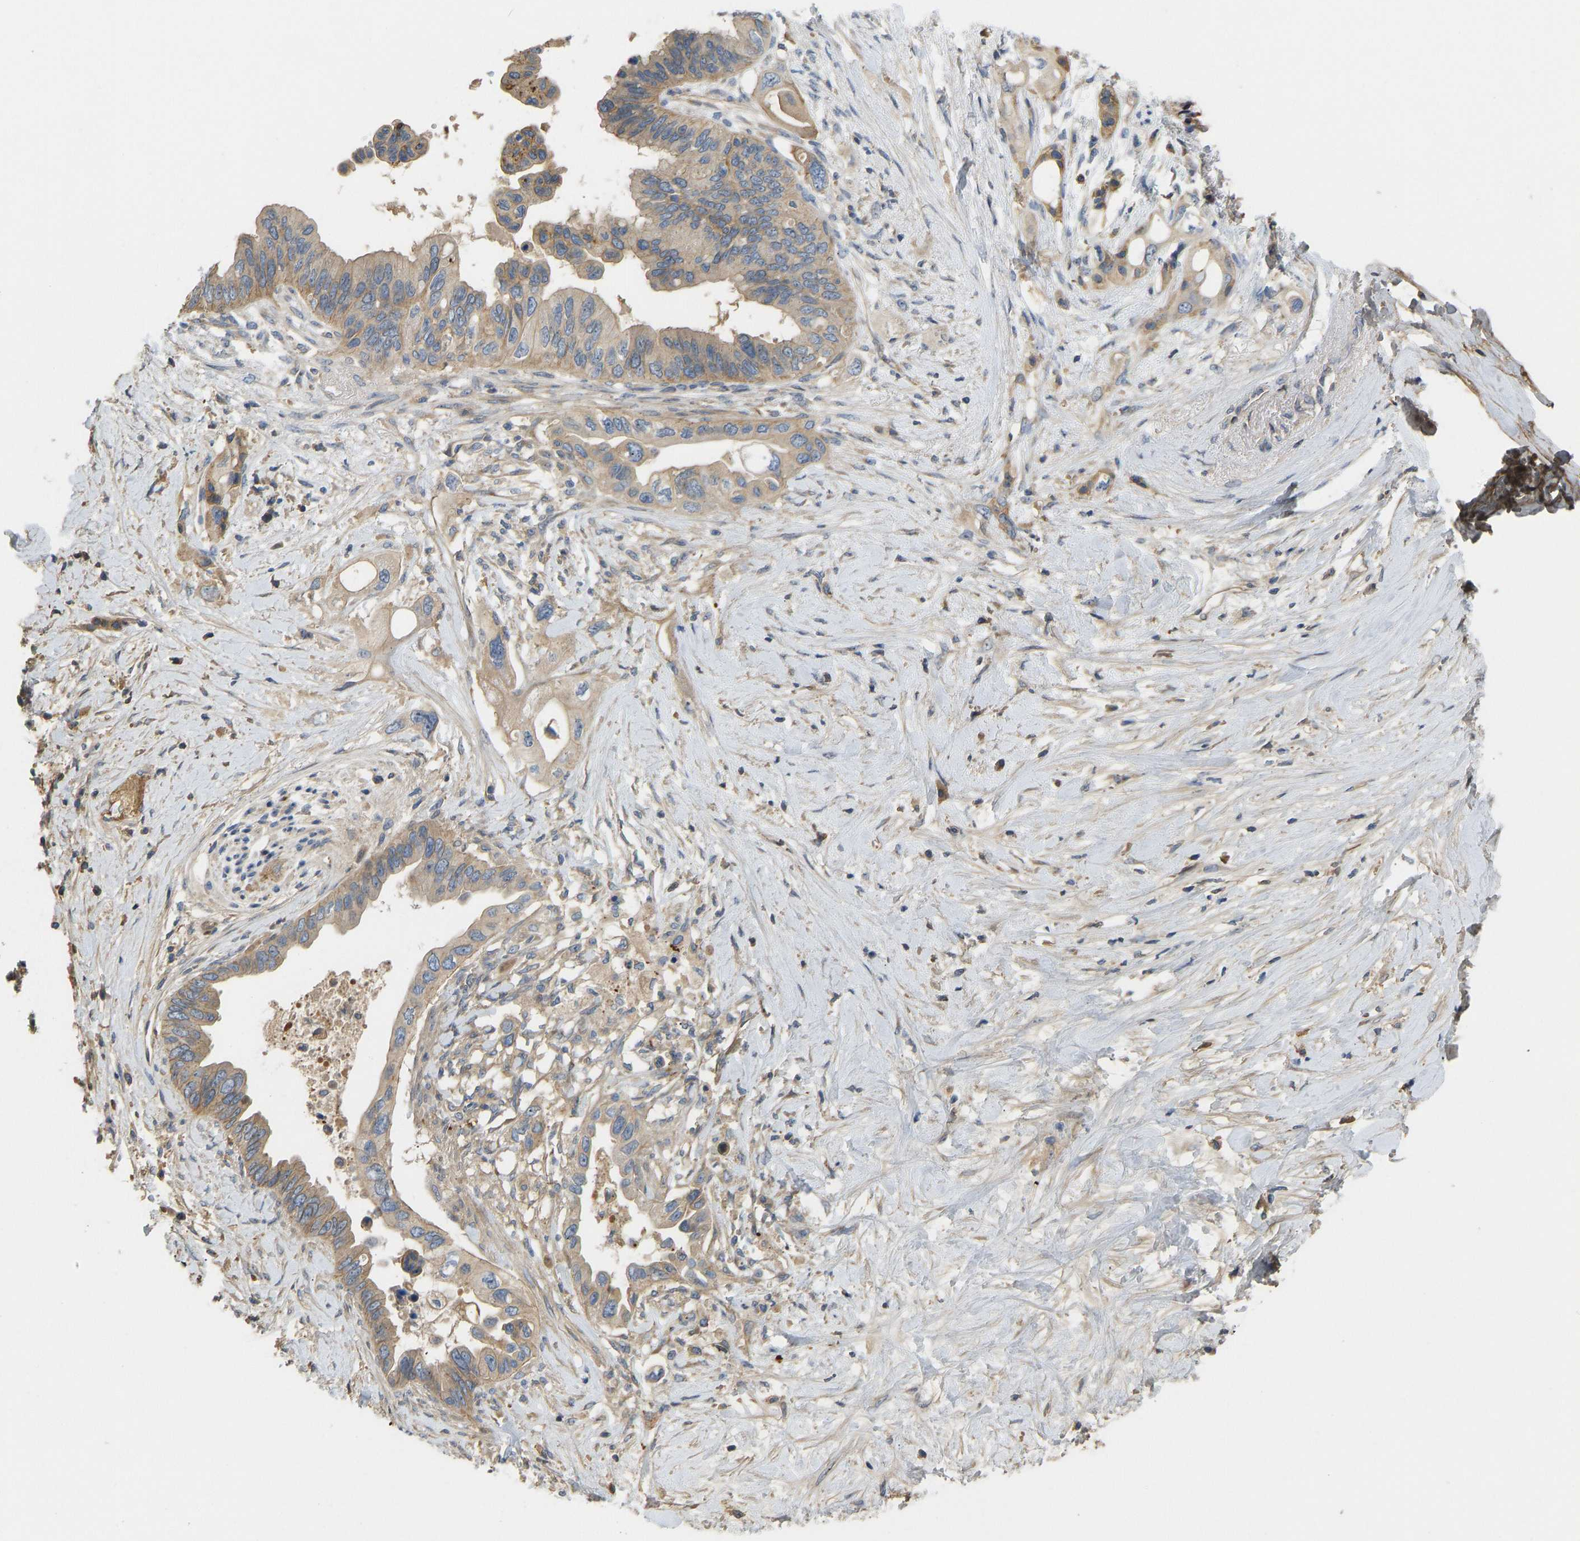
{"staining": {"intensity": "moderate", "quantity": ">75%", "location": "cytoplasmic/membranous"}, "tissue": "pancreatic cancer", "cell_type": "Tumor cells", "image_type": "cancer", "snomed": [{"axis": "morphology", "description": "Adenocarcinoma, NOS"}, {"axis": "topography", "description": "Pancreas"}], "caption": "Immunohistochemistry (IHC) (DAB) staining of human pancreatic adenocarcinoma demonstrates moderate cytoplasmic/membranous protein positivity in about >75% of tumor cells. The staining was performed using DAB (3,3'-diaminobenzidine), with brown indicating positive protein expression. Nuclei are stained blue with hematoxylin.", "gene": "VCPKMT", "patient": {"sex": "female", "age": 56}}